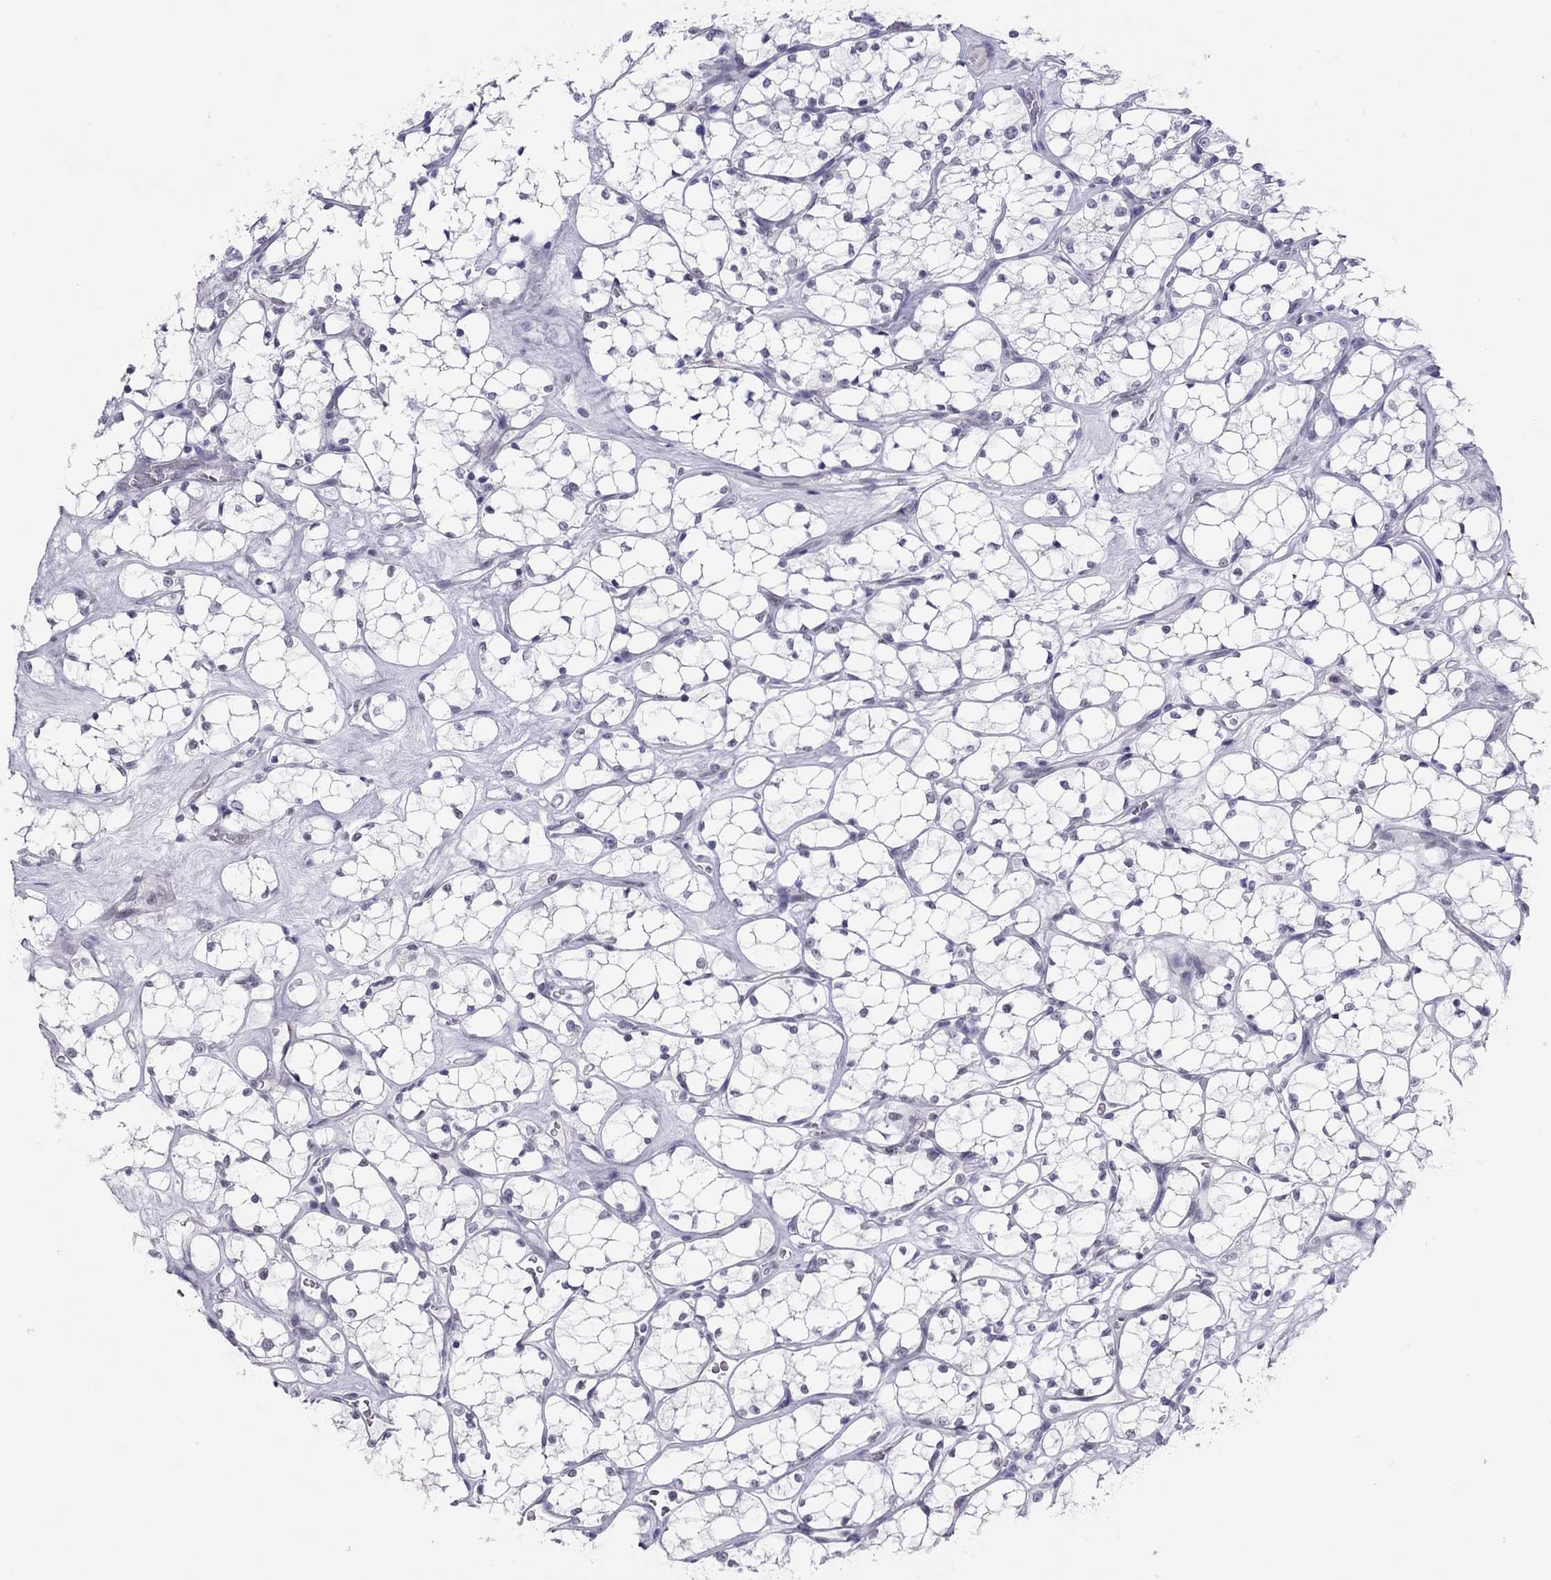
{"staining": {"intensity": "negative", "quantity": "none", "location": "none"}, "tissue": "renal cancer", "cell_type": "Tumor cells", "image_type": "cancer", "snomed": [{"axis": "morphology", "description": "Adenocarcinoma, NOS"}, {"axis": "topography", "description": "Kidney"}], "caption": "A high-resolution image shows immunohistochemistry staining of renal cancer (adenocarcinoma), which reveals no significant staining in tumor cells.", "gene": "JHY", "patient": {"sex": "female", "age": 69}}